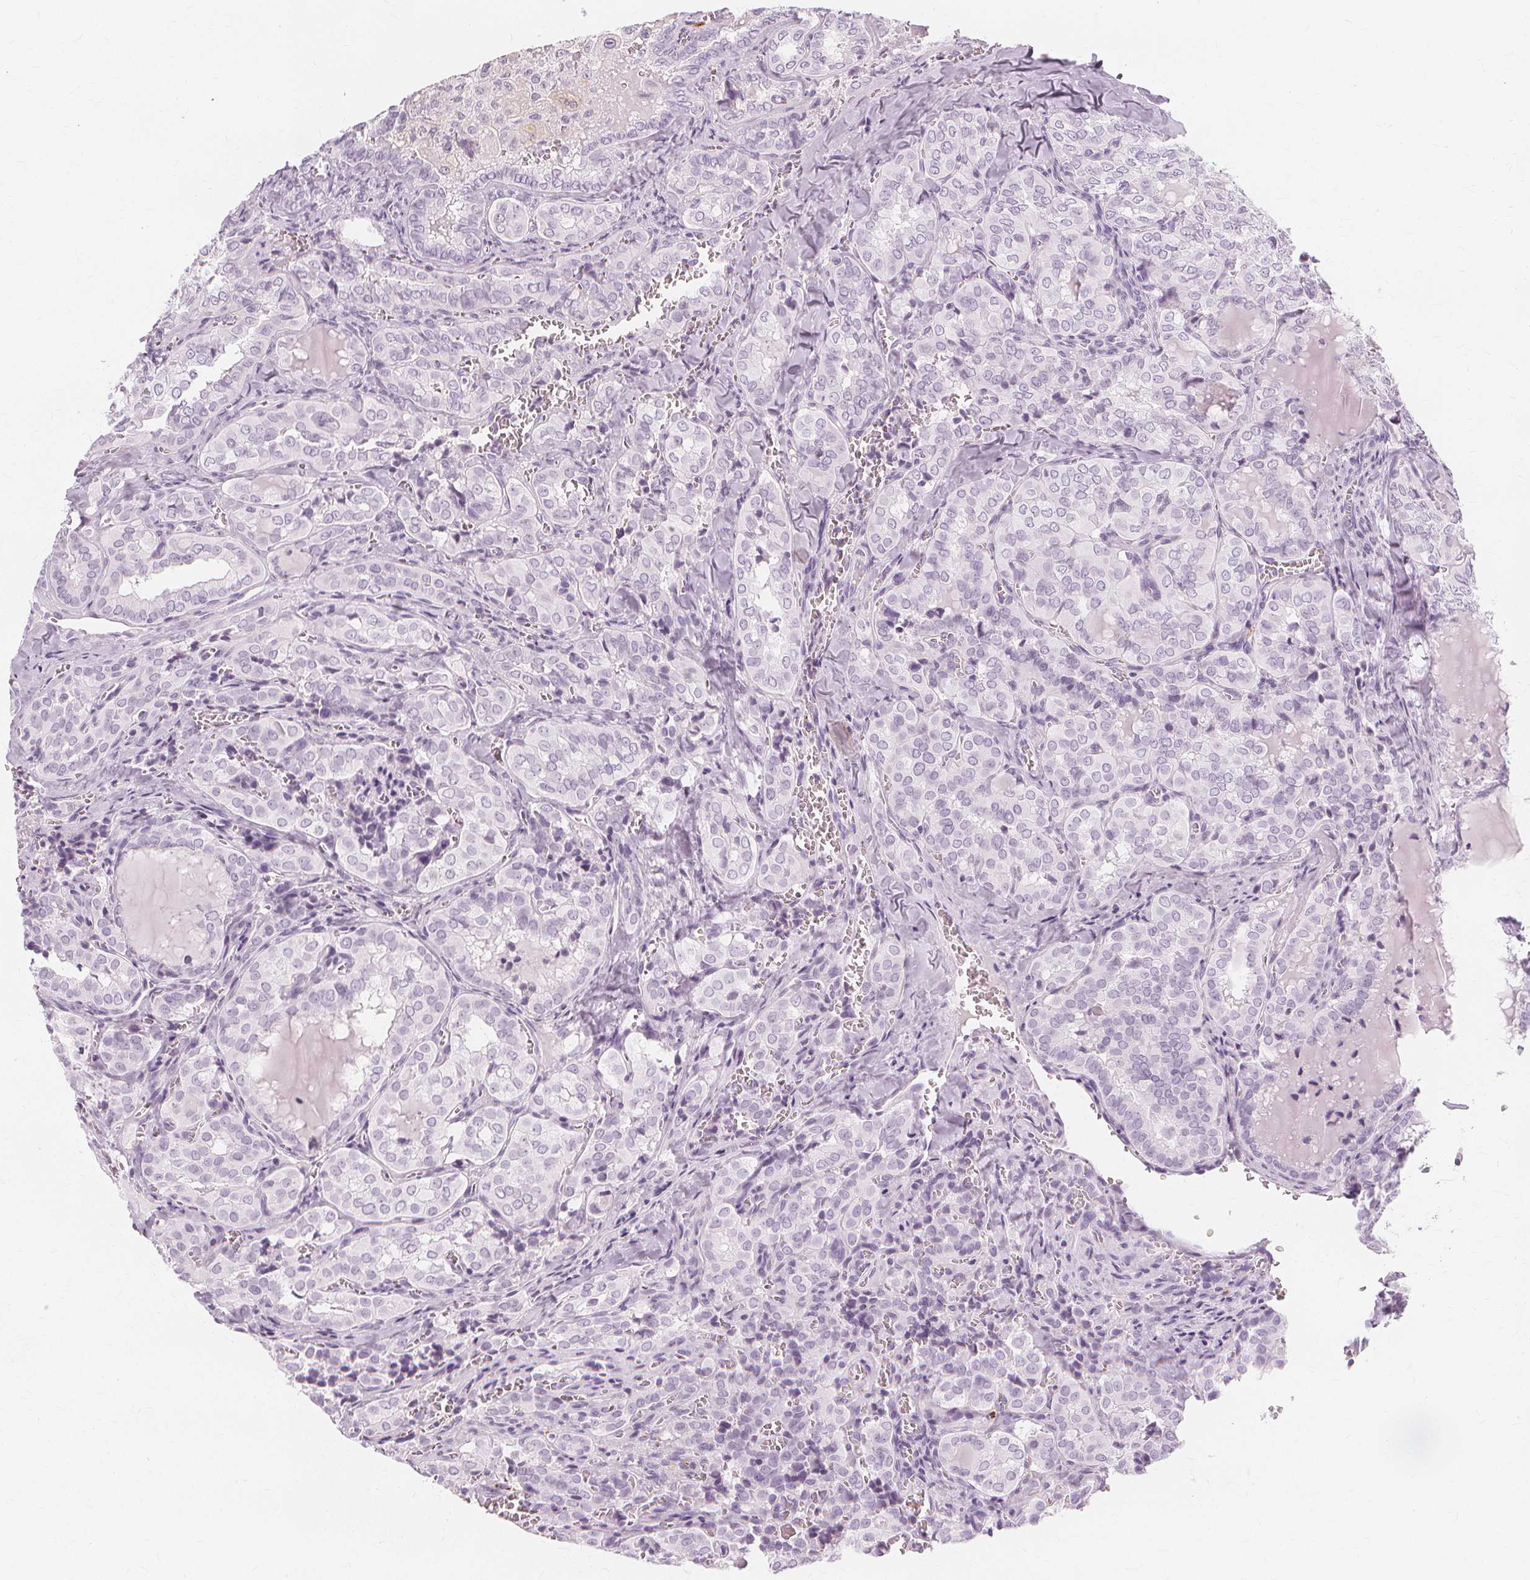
{"staining": {"intensity": "negative", "quantity": "none", "location": "none"}, "tissue": "thyroid cancer", "cell_type": "Tumor cells", "image_type": "cancer", "snomed": [{"axis": "morphology", "description": "Papillary adenocarcinoma, NOS"}, {"axis": "topography", "description": "Thyroid gland"}], "caption": "Tumor cells show no significant protein positivity in thyroid cancer (papillary adenocarcinoma).", "gene": "TFF1", "patient": {"sex": "female", "age": 41}}